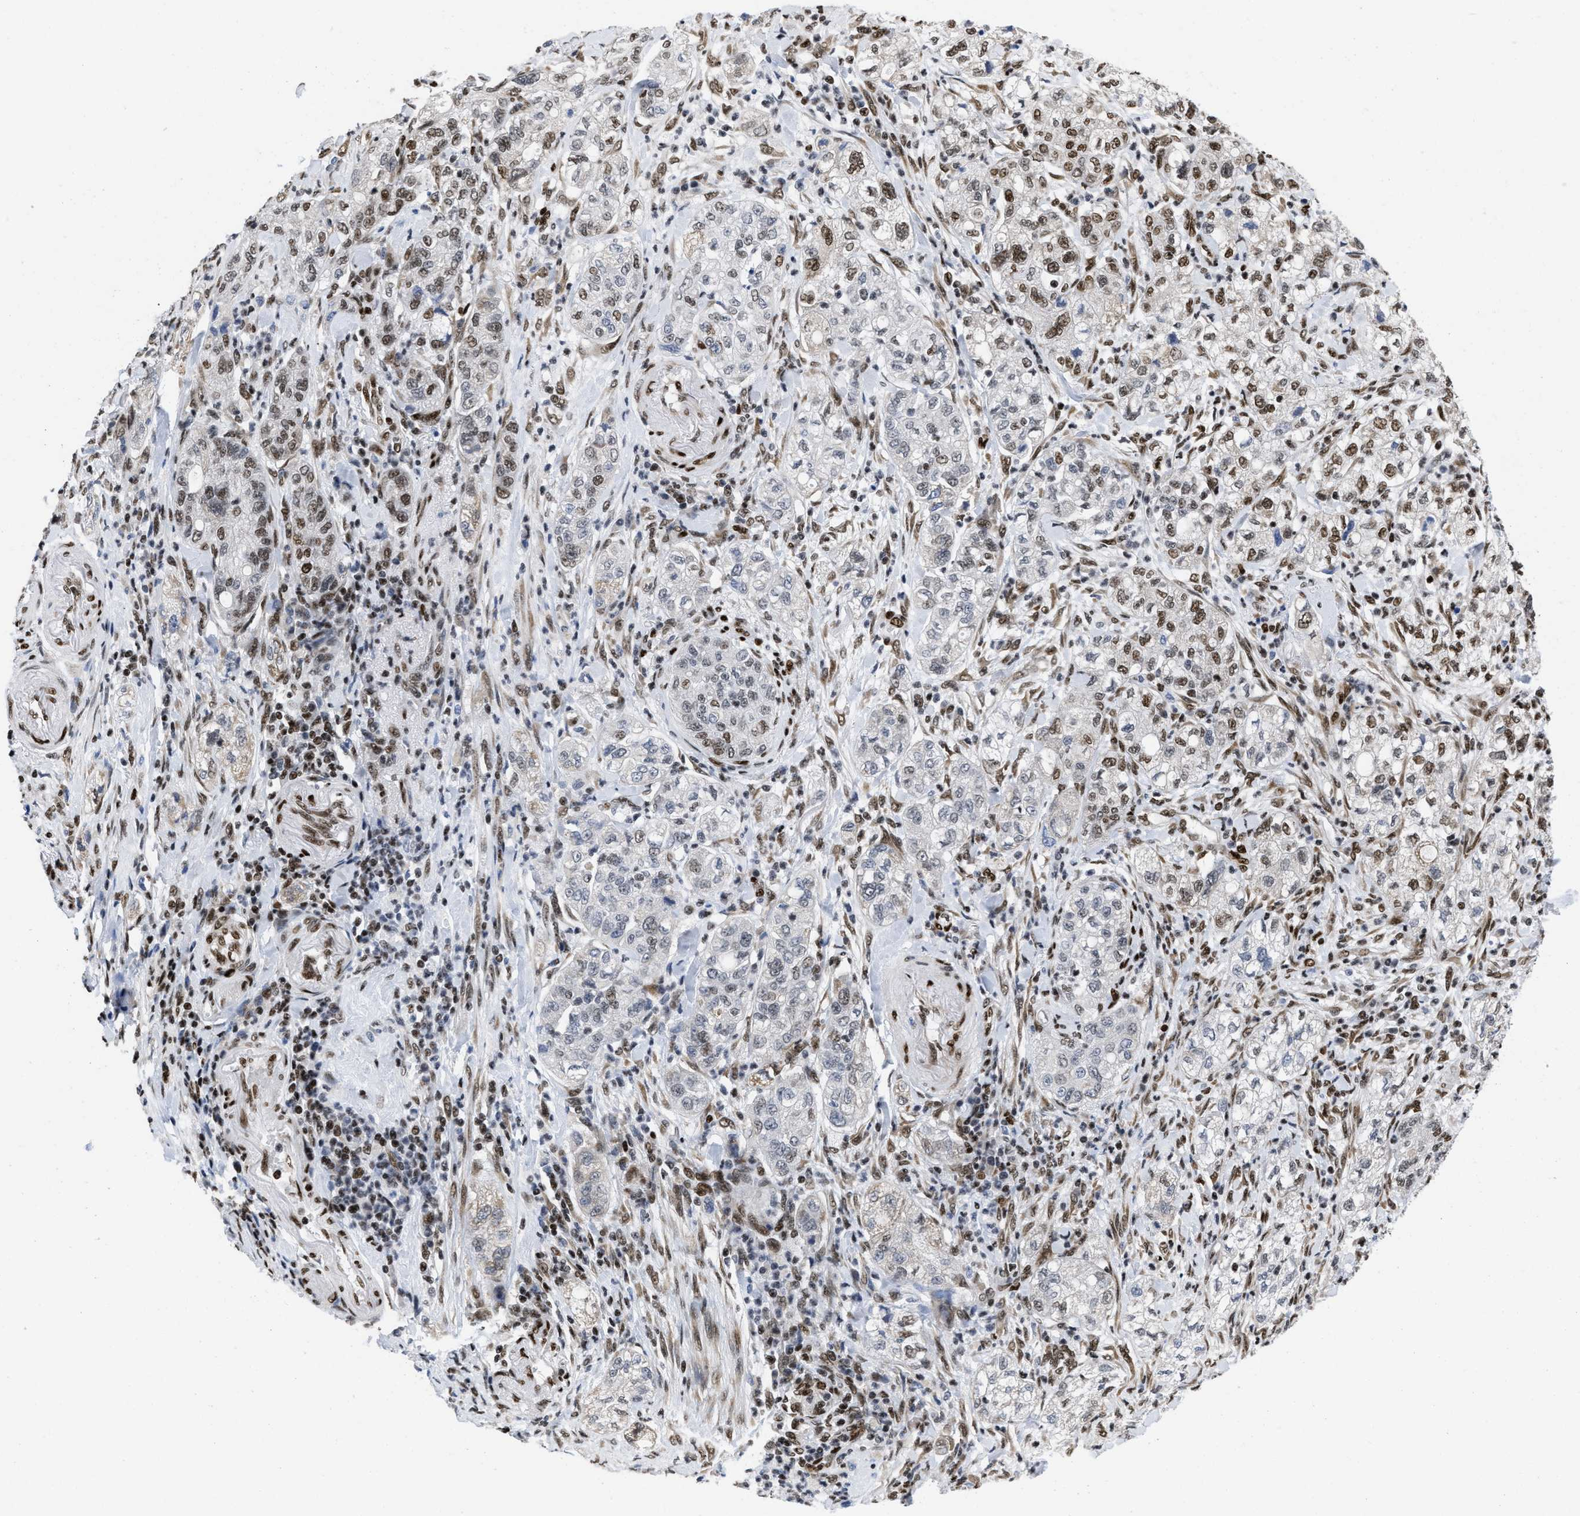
{"staining": {"intensity": "strong", "quantity": "25%-75%", "location": "nuclear"}, "tissue": "pancreatic cancer", "cell_type": "Tumor cells", "image_type": "cancer", "snomed": [{"axis": "morphology", "description": "Adenocarcinoma, NOS"}, {"axis": "topography", "description": "Pancreas"}], "caption": "The immunohistochemical stain shows strong nuclear expression in tumor cells of pancreatic adenocarcinoma tissue.", "gene": "CREB1", "patient": {"sex": "female", "age": 78}}